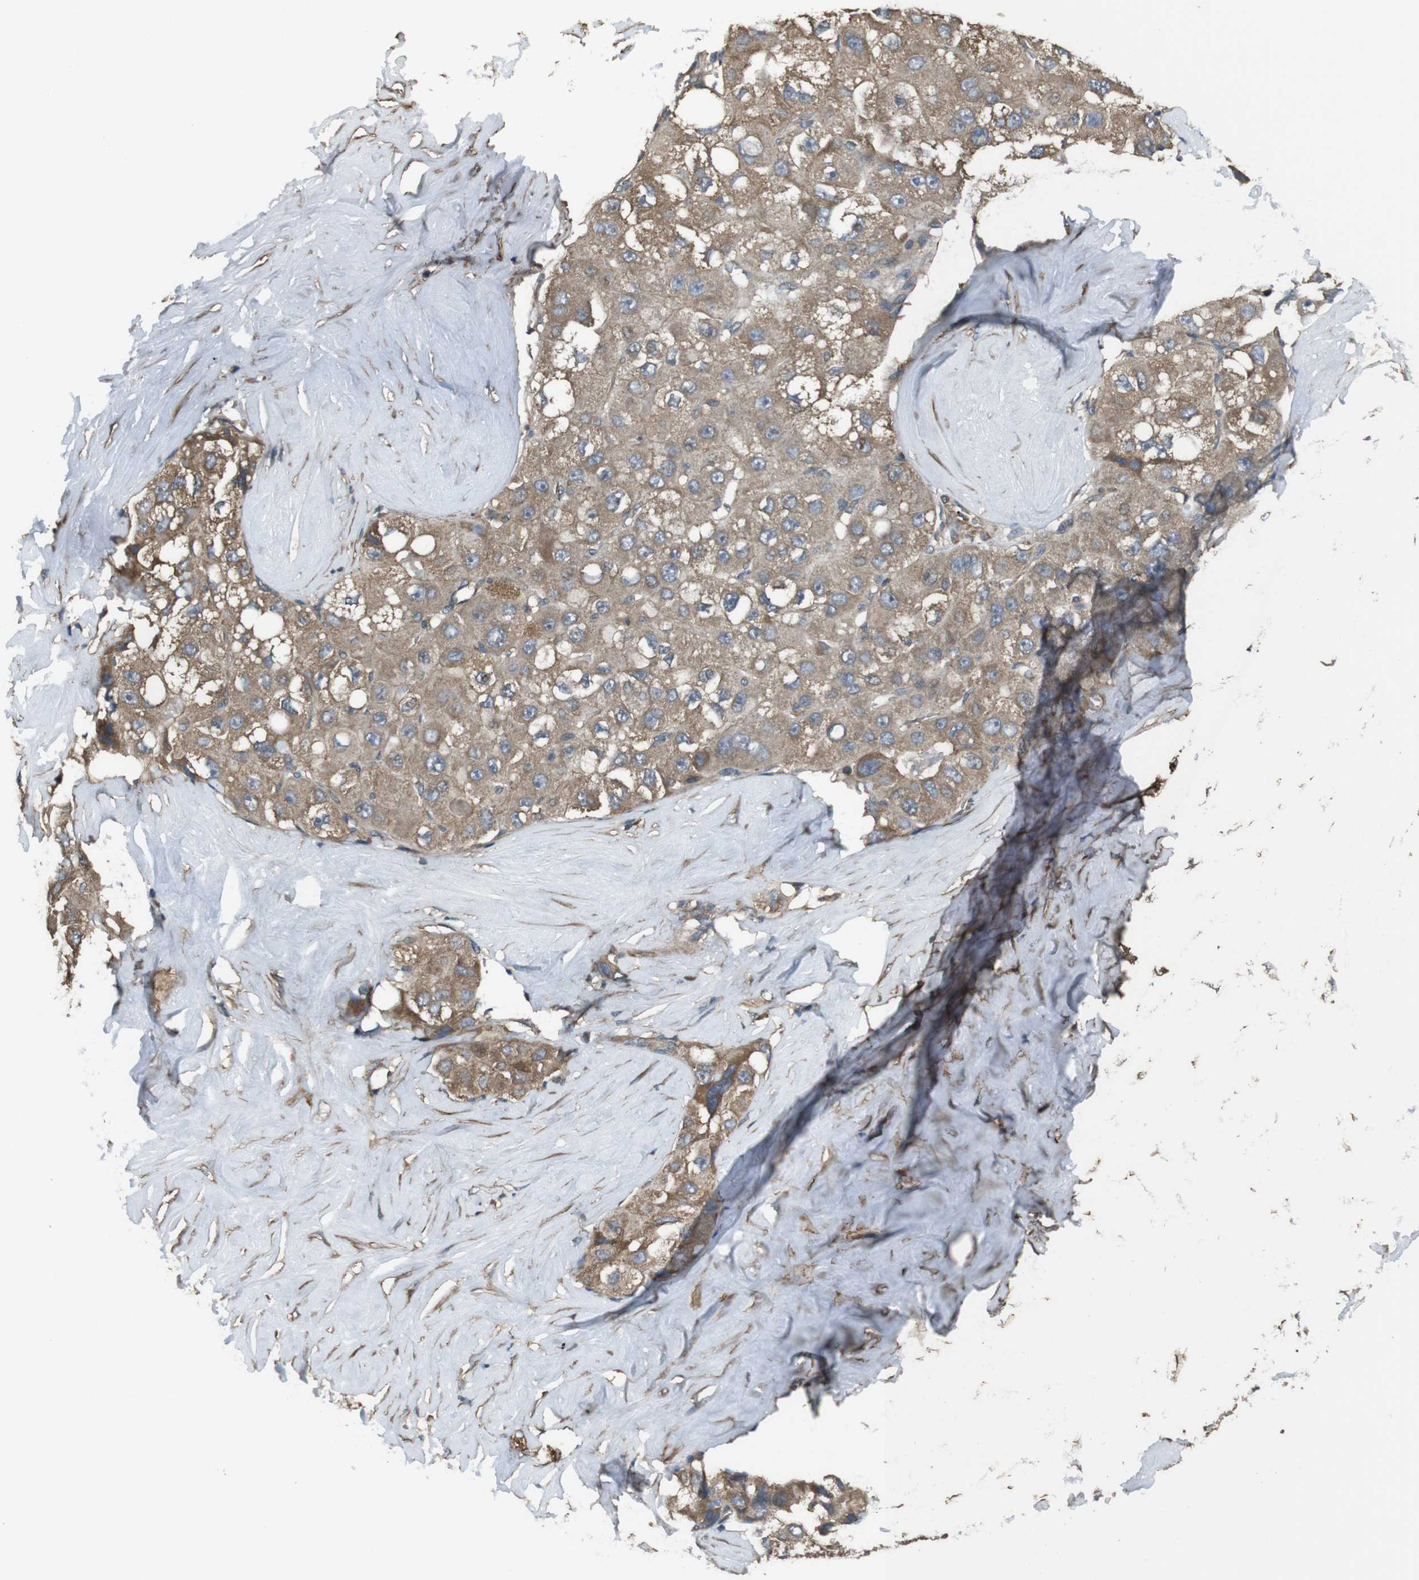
{"staining": {"intensity": "moderate", "quantity": ">75%", "location": "cytoplasmic/membranous"}, "tissue": "liver cancer", "cell_type": "Tumor cells", "image_type": "cancer", "snomed": [{"axis": "morphology", "description": "Carcinoma, Hepatocellular, NOS"}, {"axis": "topography", "description": "Liver"}], "caption": "Protein staining of liver cancer (hepatocellular carcinoma) tissue demonstrates moderate cytoplasmic/membranous expression in approximately >75% of tumor cells. The protein is stained brown, and the nuclei are stained in blue (DAB IHC with brightfield microscopy, high magnification).", "gene": "FUT2", "patient": {"sex": "male", "age": 80}}